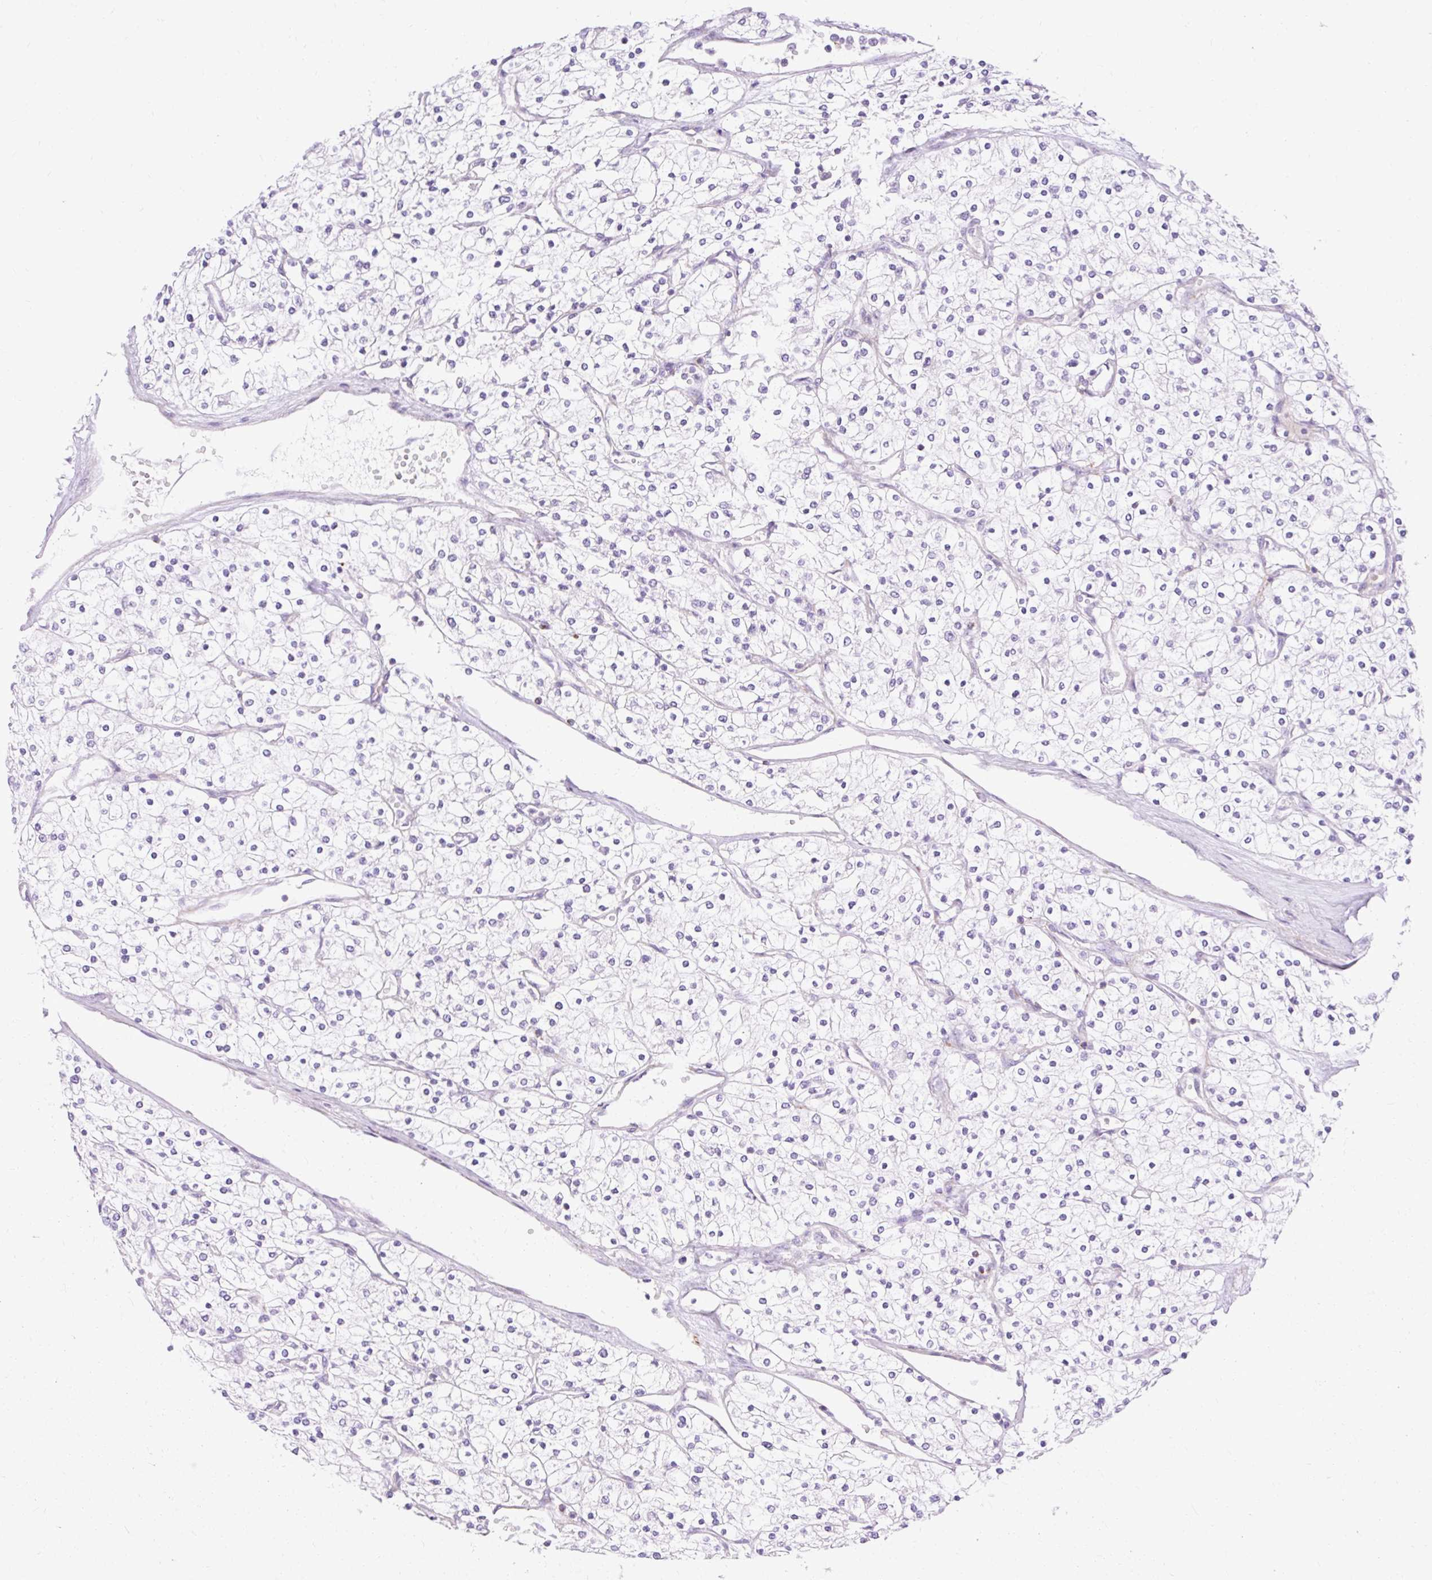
{"staining": {"intensity": "negative", "quantity": "none", "location": "none"}, "tissue": "renal cancer", "cell_type": "Tumor cells", "image_type": "cancer", "snomed": [{"axis": "morphology", "description": "Adenocarcinoma, NOS"}, {"axis": "topography", "description": "Kidney"}], "caption": "A high-resolution micrograph shows immunohistochemistry staining of adenocarcinoma (renal), which demonstrates no significant staining in tumor cells.", "gene": "CORO7-PAM16", "patient": {"sex": "male", "age": 80}}